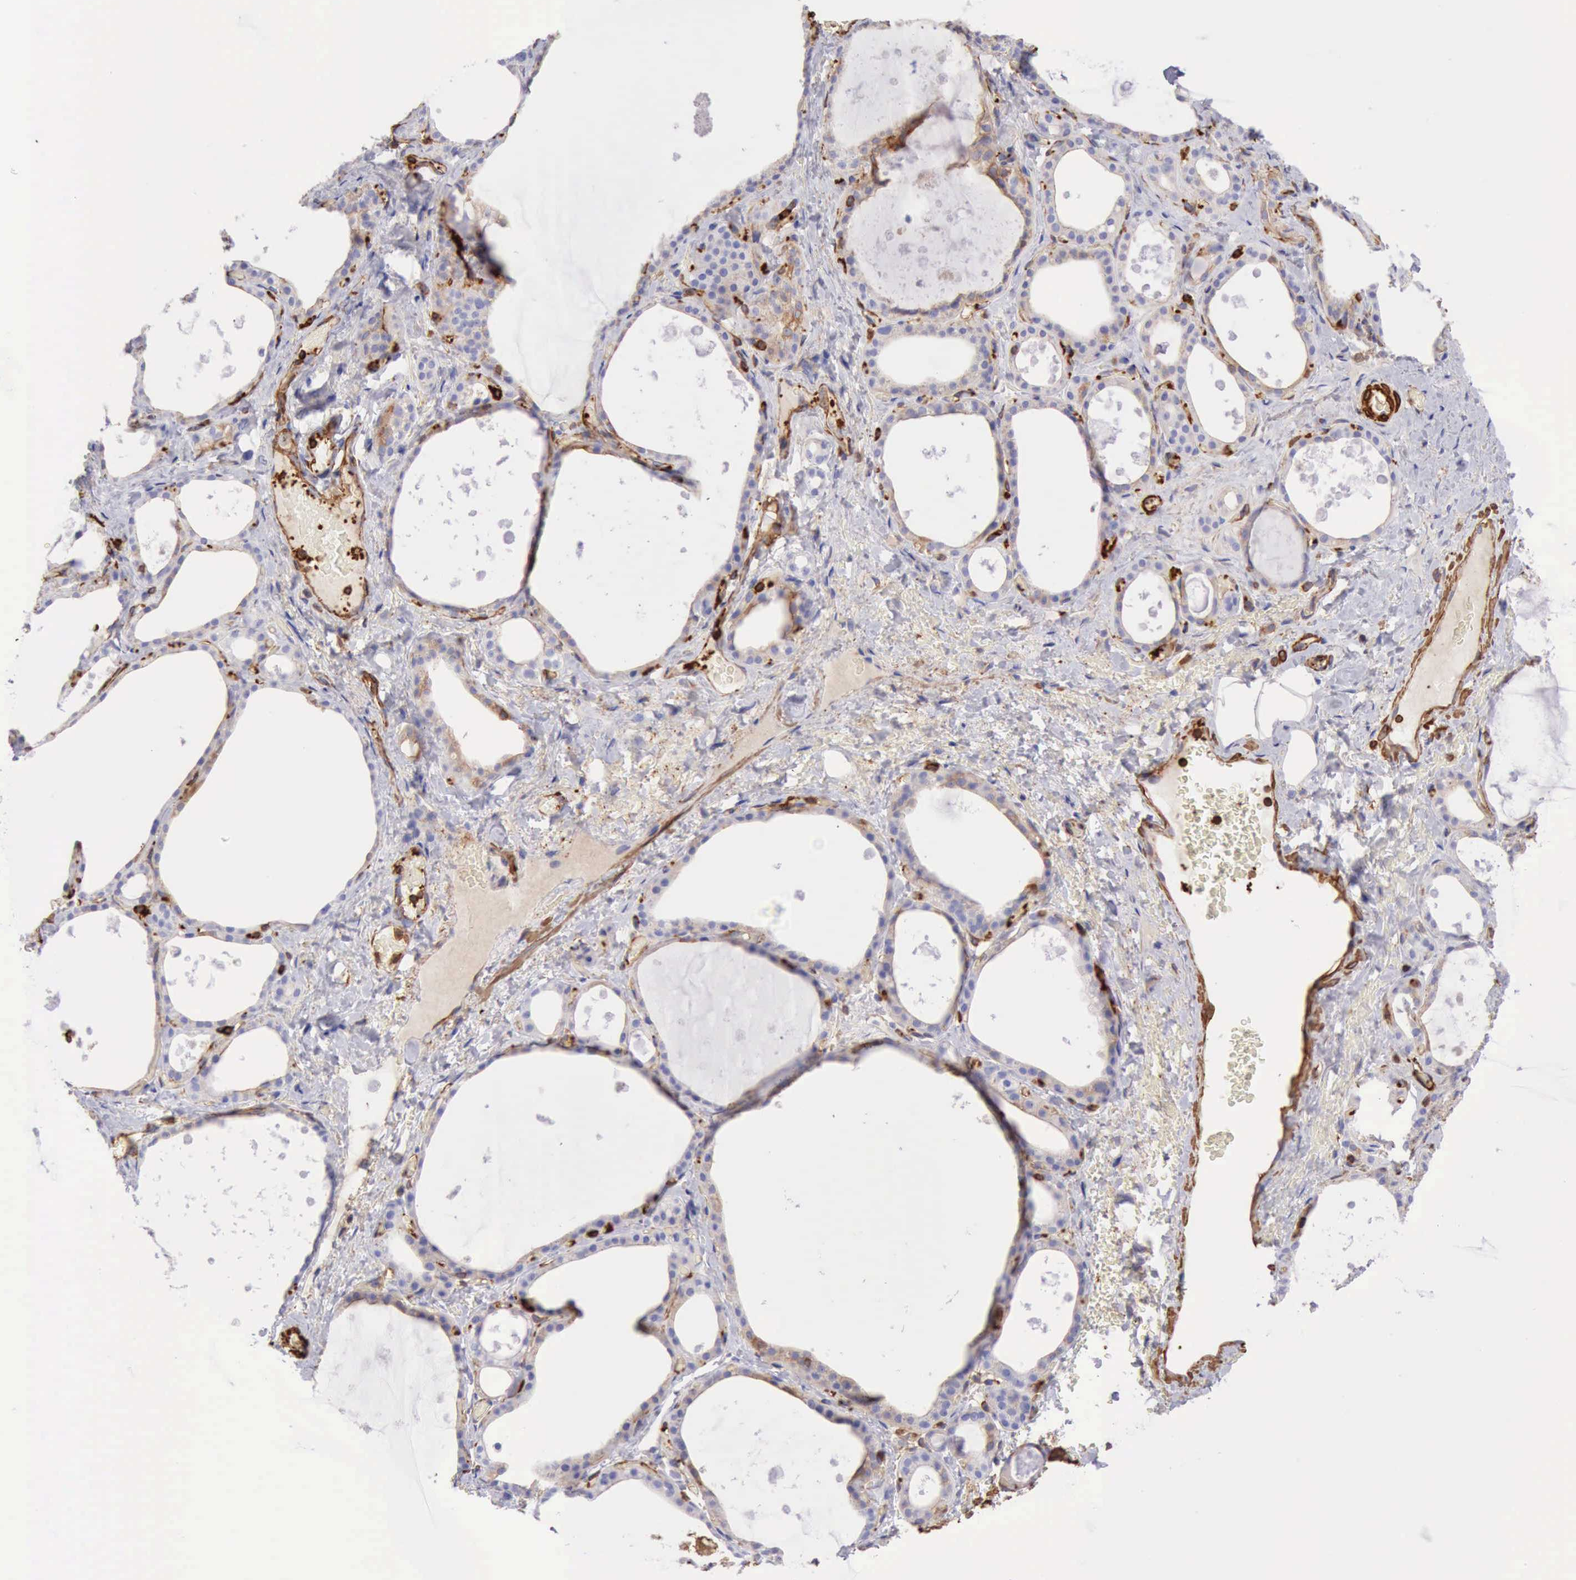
{"staining": {"intensity": "negative", "quantity": "none", "location": "none"}, "tissue": "thyroid gland", "cell_type": "Glandular cells", "image_type": "normal", "snomed": [{"axis": "morphology", "description": "Normal tissue, NOS"}, {"axis": "topography", "description": "Thyroid gland"}], "caption": "A high-resolution histopathology image shows IHC staining of normal thyroid gland, which displays no significant positivity in glandular cells. (Immunohistochemistry (ihc), brightfield microscopy, high magnification).", "gene": "FLNA", "patient": {"sex": "male", "age": 61}}